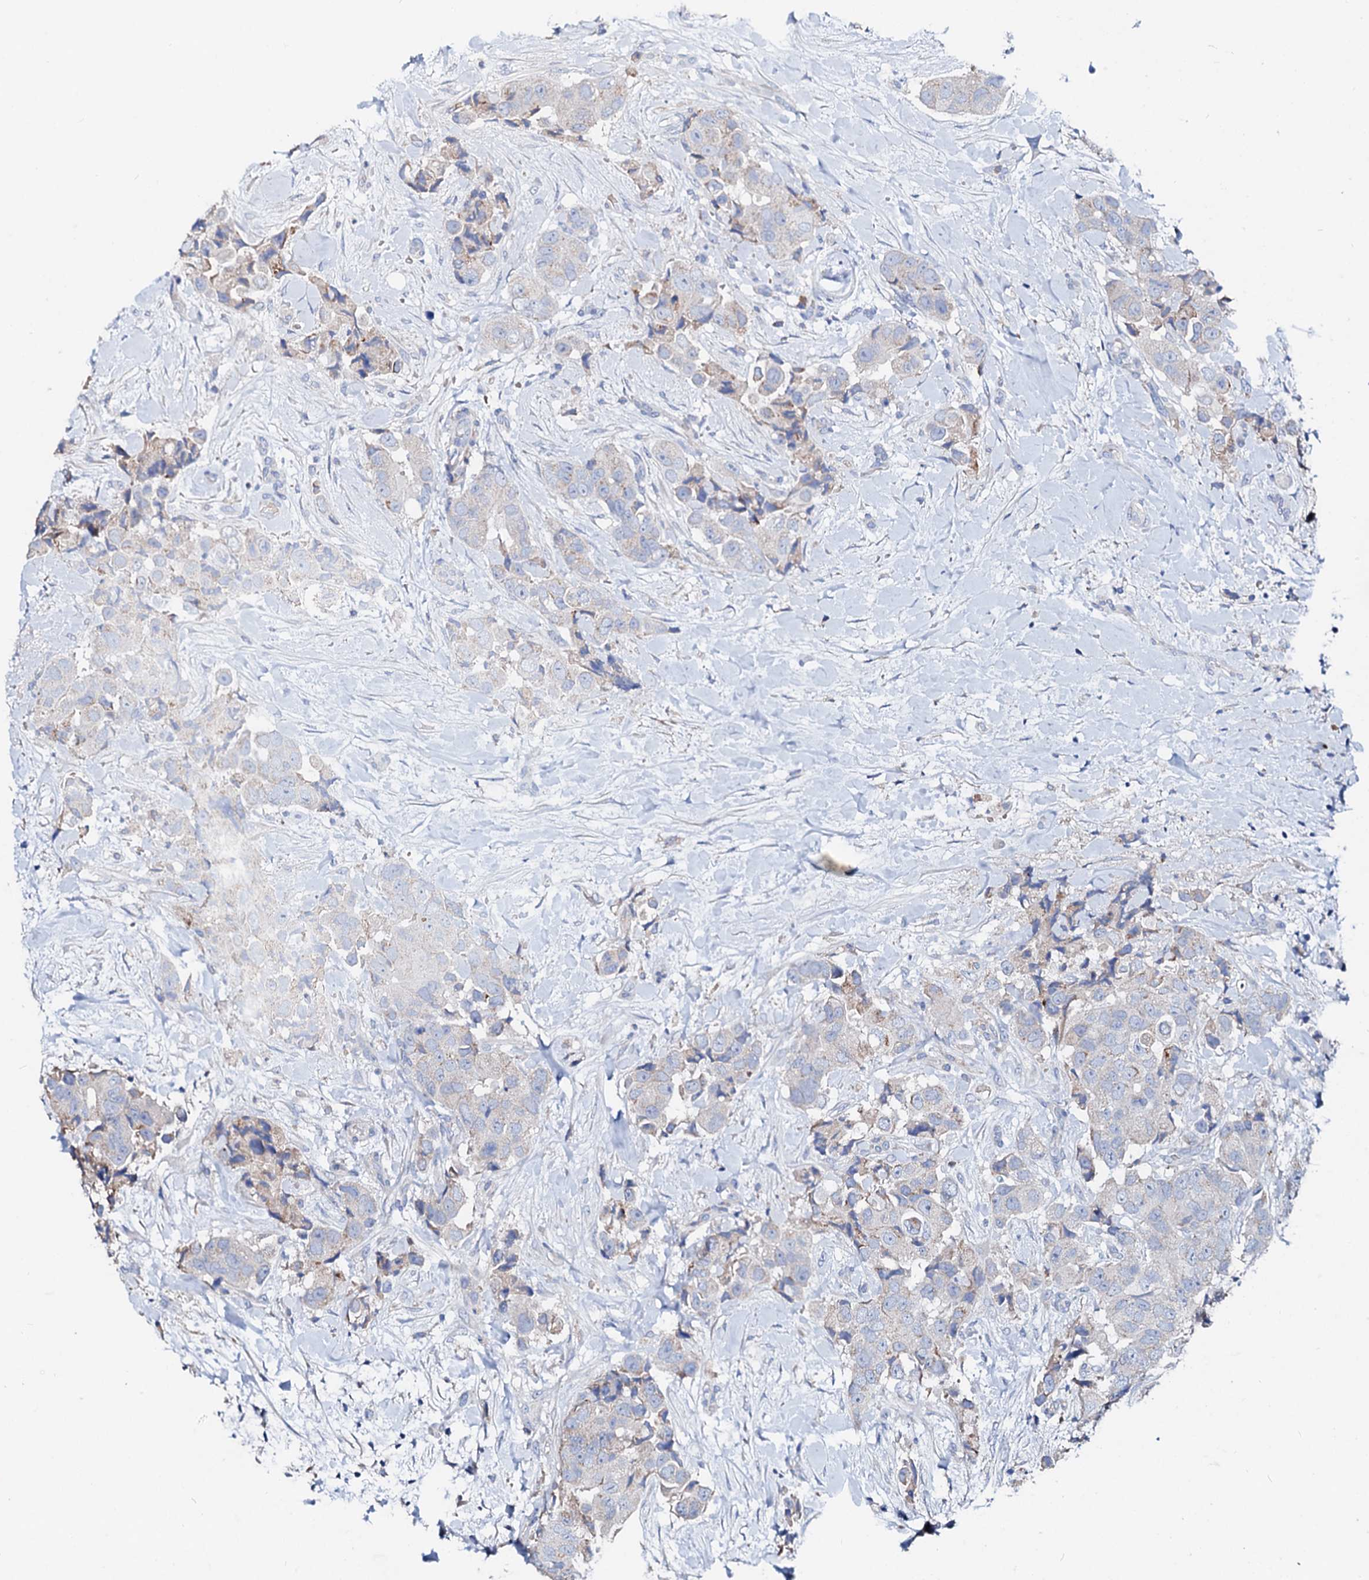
{"staining": {"intensity": "negative", "quantity": "none", "location": "none"}, "tissue": "breast cancer", "cell_type": "Tumor cells", "image_type": "cancer", "snomed": [{"axis": "morphology", "description": "Normal tissue, NOS"}, {"axis": "morphology", "description": "Duct carcinoma"}, {"axis": "topography", "description": "Breast"}], "caption": "Immunohistochemistry image of human breast cancer (infiltrating ductal carcinoma) stained for a protein (brown), which exhibits no positivity in tumor cells.", "gene": "SLC10A7", "patient": {"sex": "female", "age": 62}}